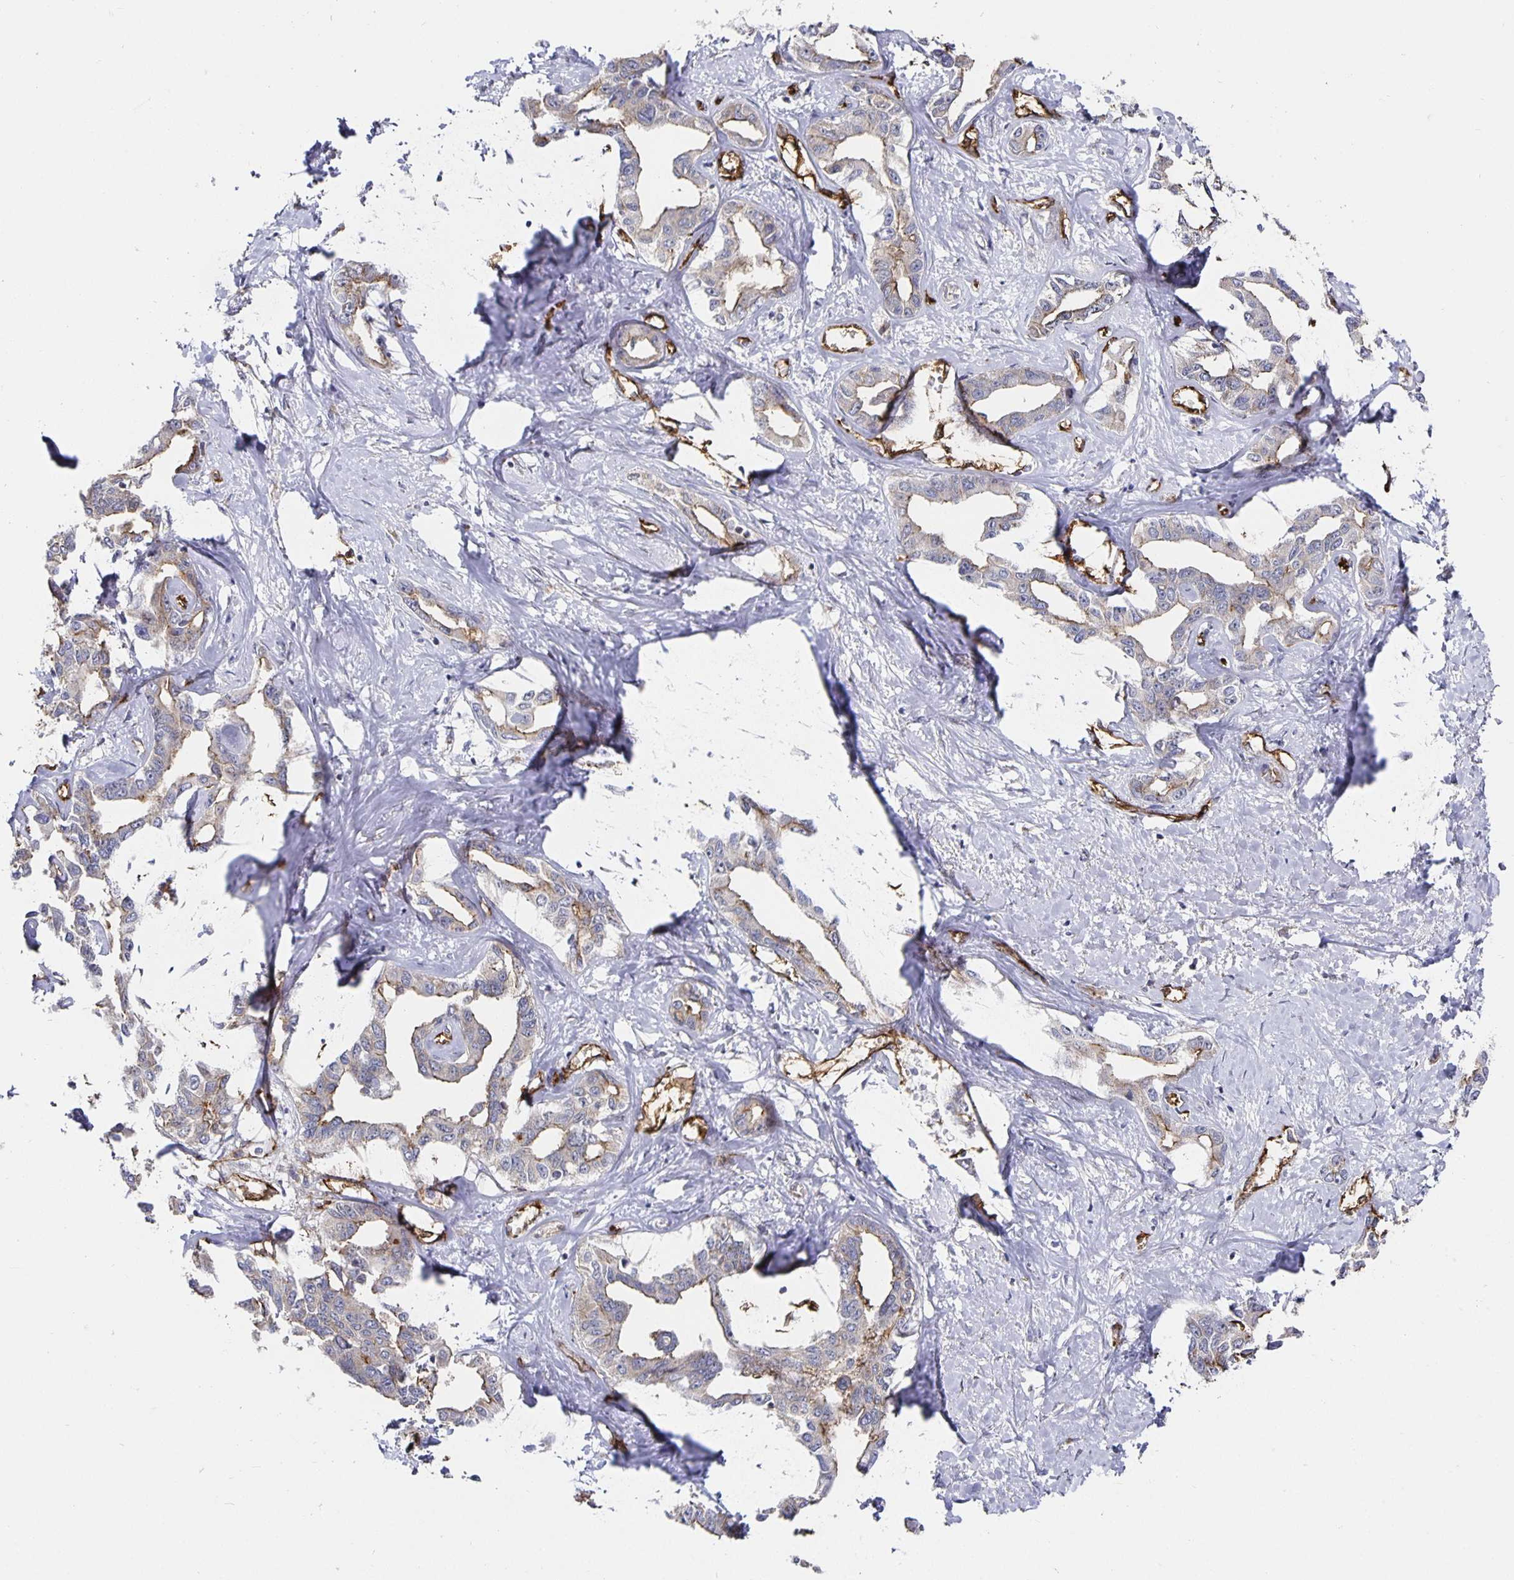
{"staining": {"intensity": "negative", "quantity": "none", "location": "none"}, "tissue": "liver cancer", "cell_type": "Tumor cells", "image_type": "cancer", "snomed": [{"axis": "morphology", "description": "Cholangiocarcinoma"}, {"axis": "topography", "description": "Liver"}], "caption": "Photomicrograph shows no significant protein positivity in tumor cells of cholangiocarcinoma (liver).", "gene": "PODXL", "patient": {"sex": "male", "age": 59}}